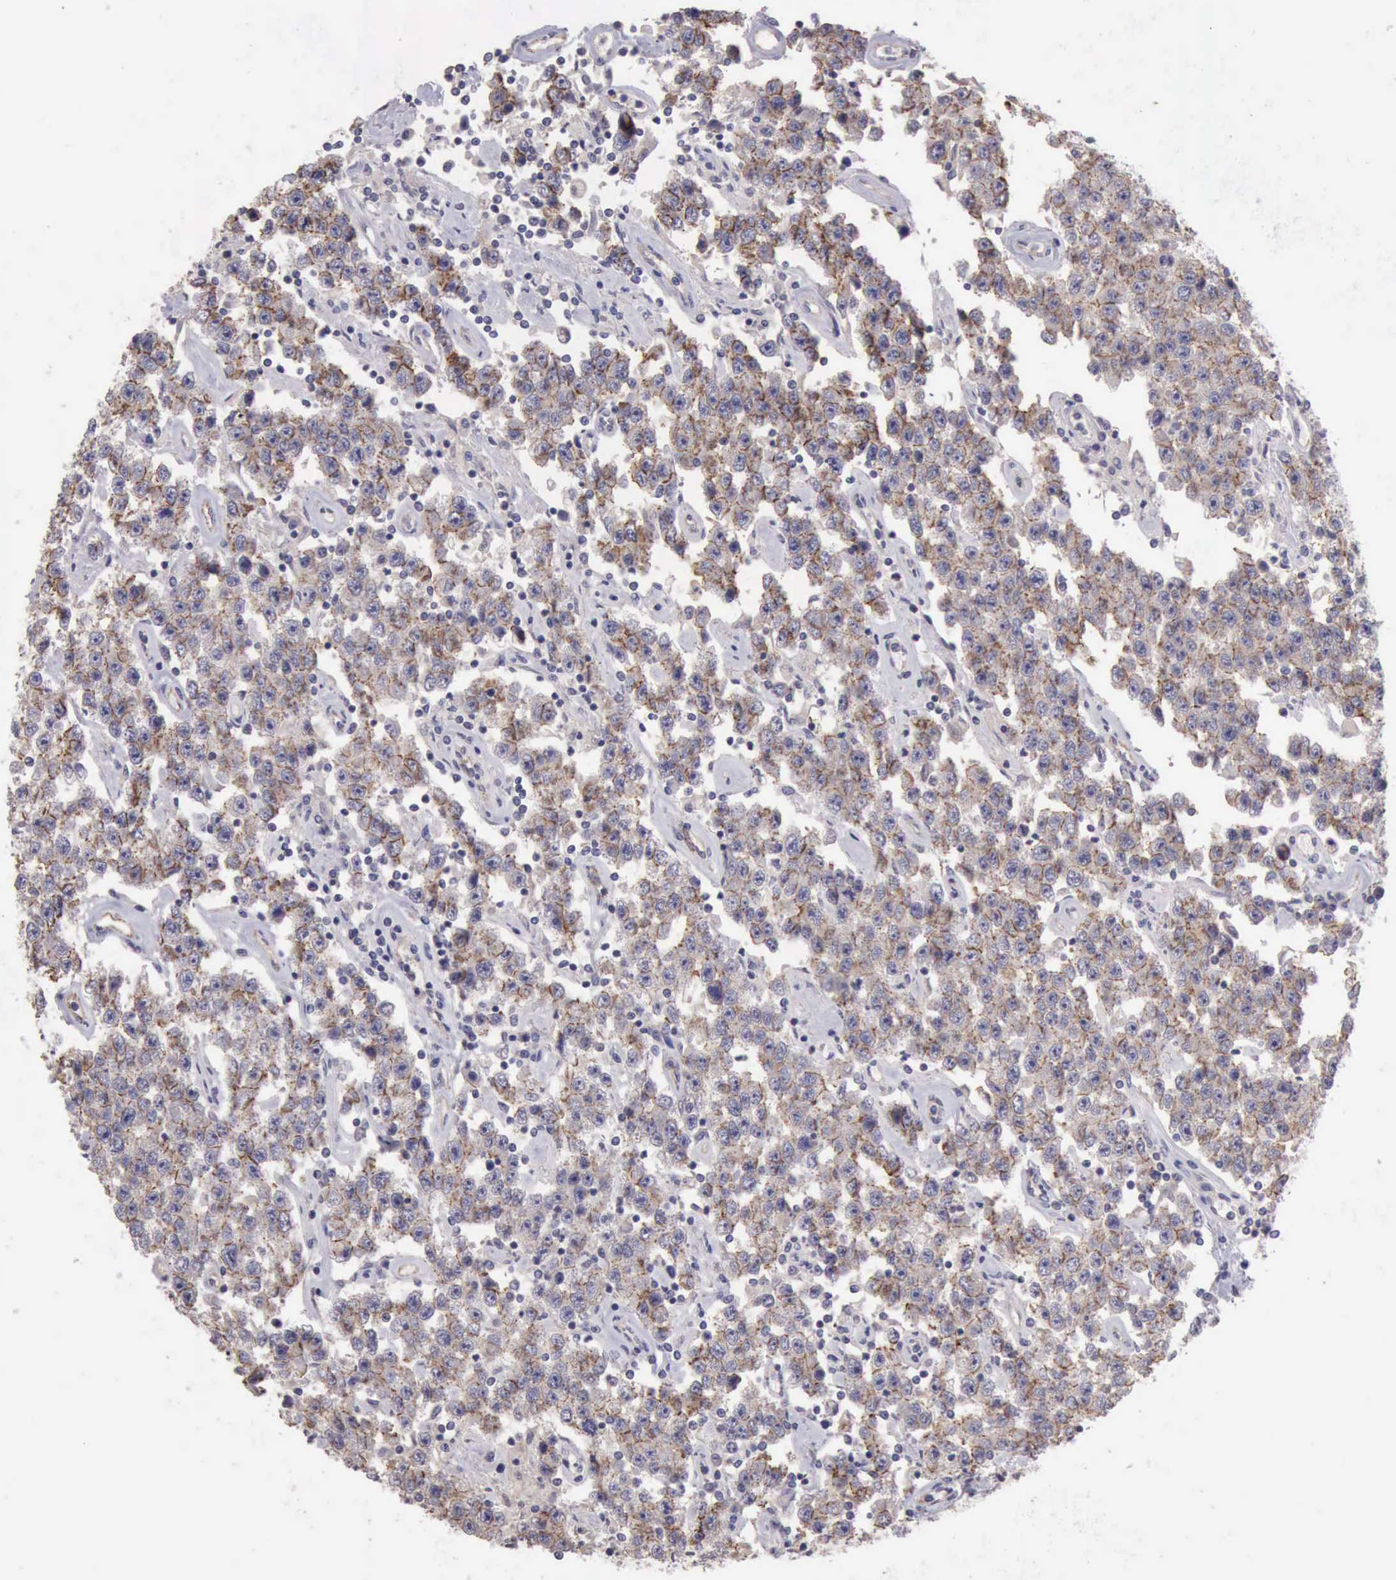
{"staining": {"intensity": "moderate", "quantity": ">75%", "location": "cytoplasmic/membranous"}, "tissue": "testis cancer", "cell_type": "Tumor cells", "image_type": "cancer", "snomed": [{"axis": "morphology", "description": "Seminoma, NOS"}, {"axis": "topography", "description": "Testis"}], "caption": "Immunohistochemical staining of human testis cancer (seminoma) reveals medium levels of moderate cytoplasmic/membranous protein staining in about >75% of tumor cells.", "gene": "KCND1", "patient": {"sex": "male", "age": 52}}